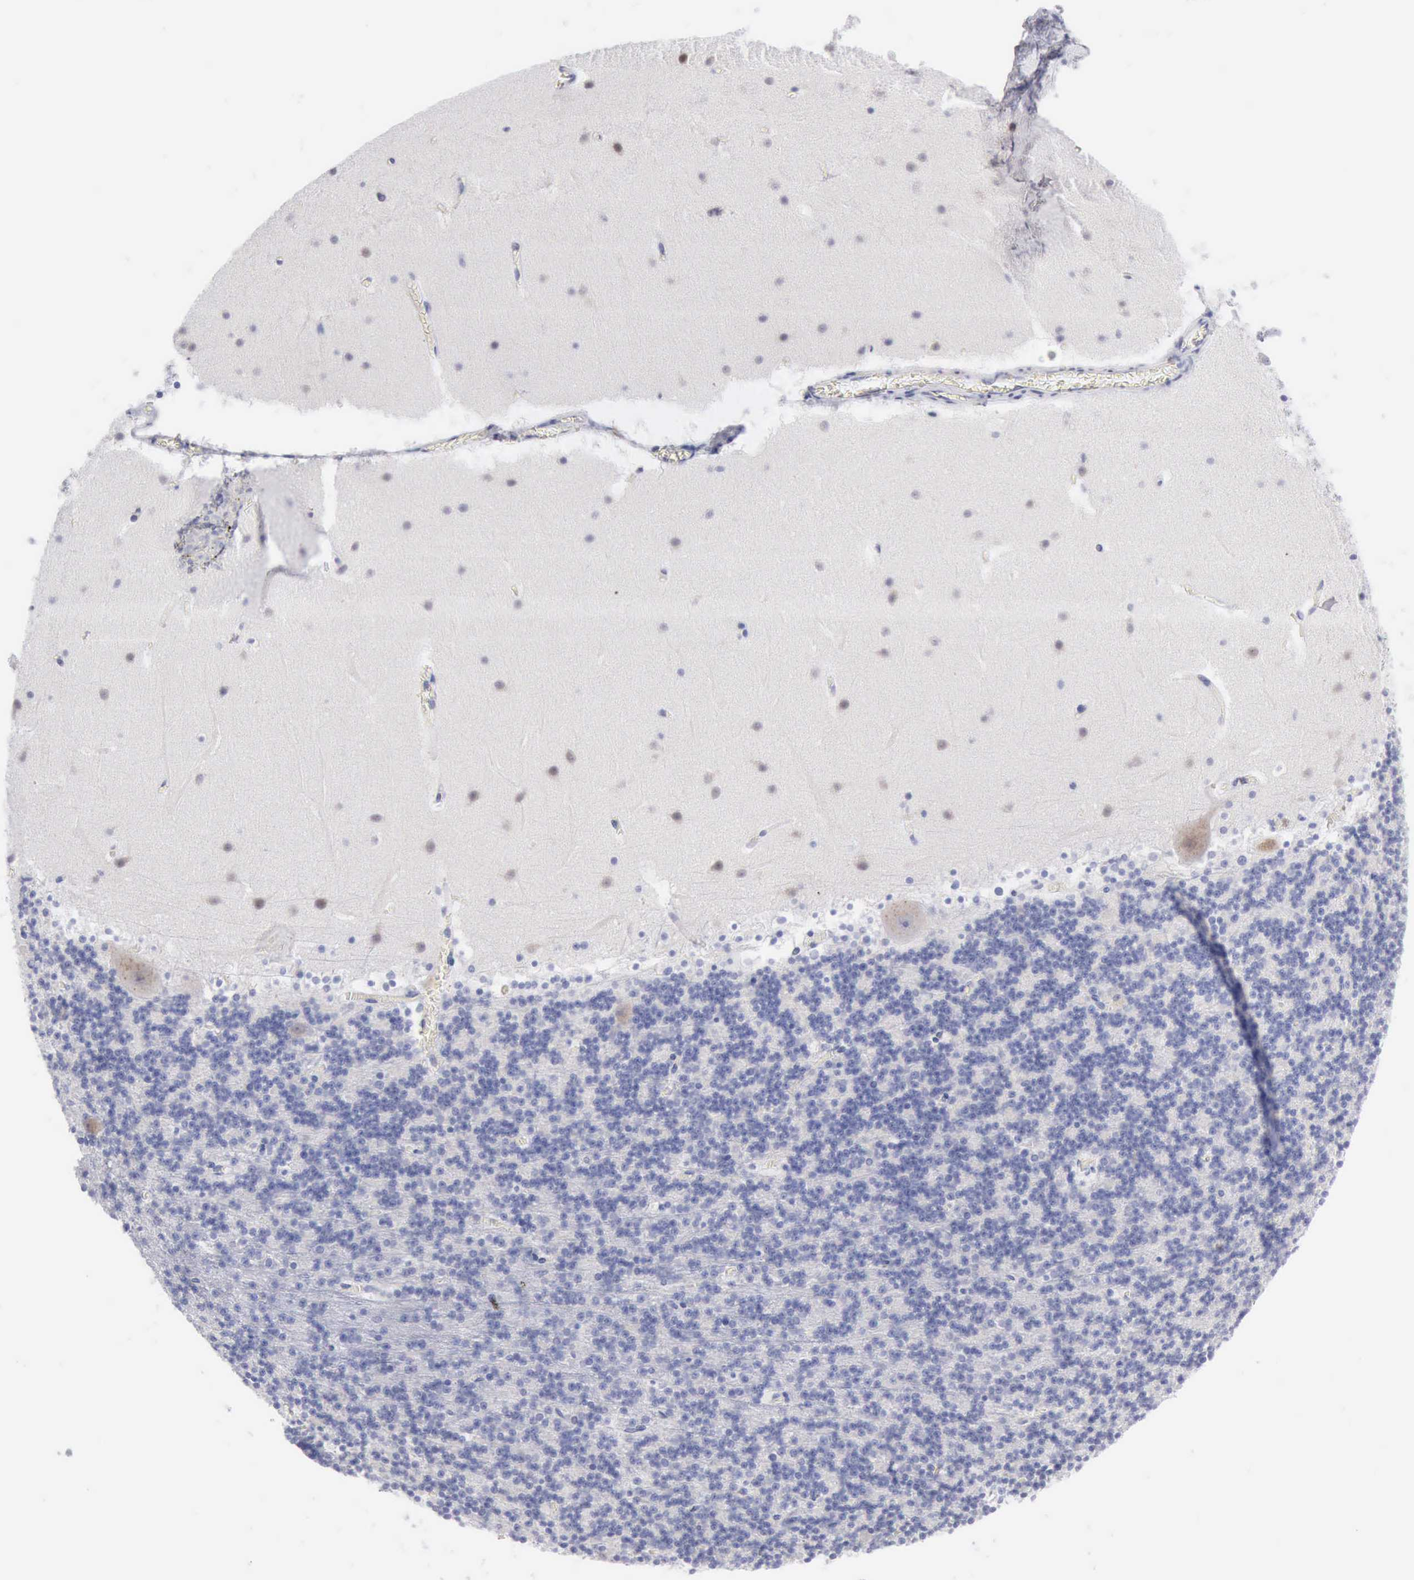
{"staining": {"intensity": "negative", "quantity": "none", "location": "none"}, "tissue": "cerebellum", "cell_type": "Cells in granular layer", "image_type": "normal", "snomed": [{"axis": "morphology", "description": "Normal tissue, NOS"}, {"axis": "topography", "description": "Cerebellum"}], "caption": "A histopathology image of human cerebellum is negative for staining in cells in granular layer. Nuclei are stained in blue.", "gene": "ANGEL1", "patient": {"sex": "male", "age": 45}}